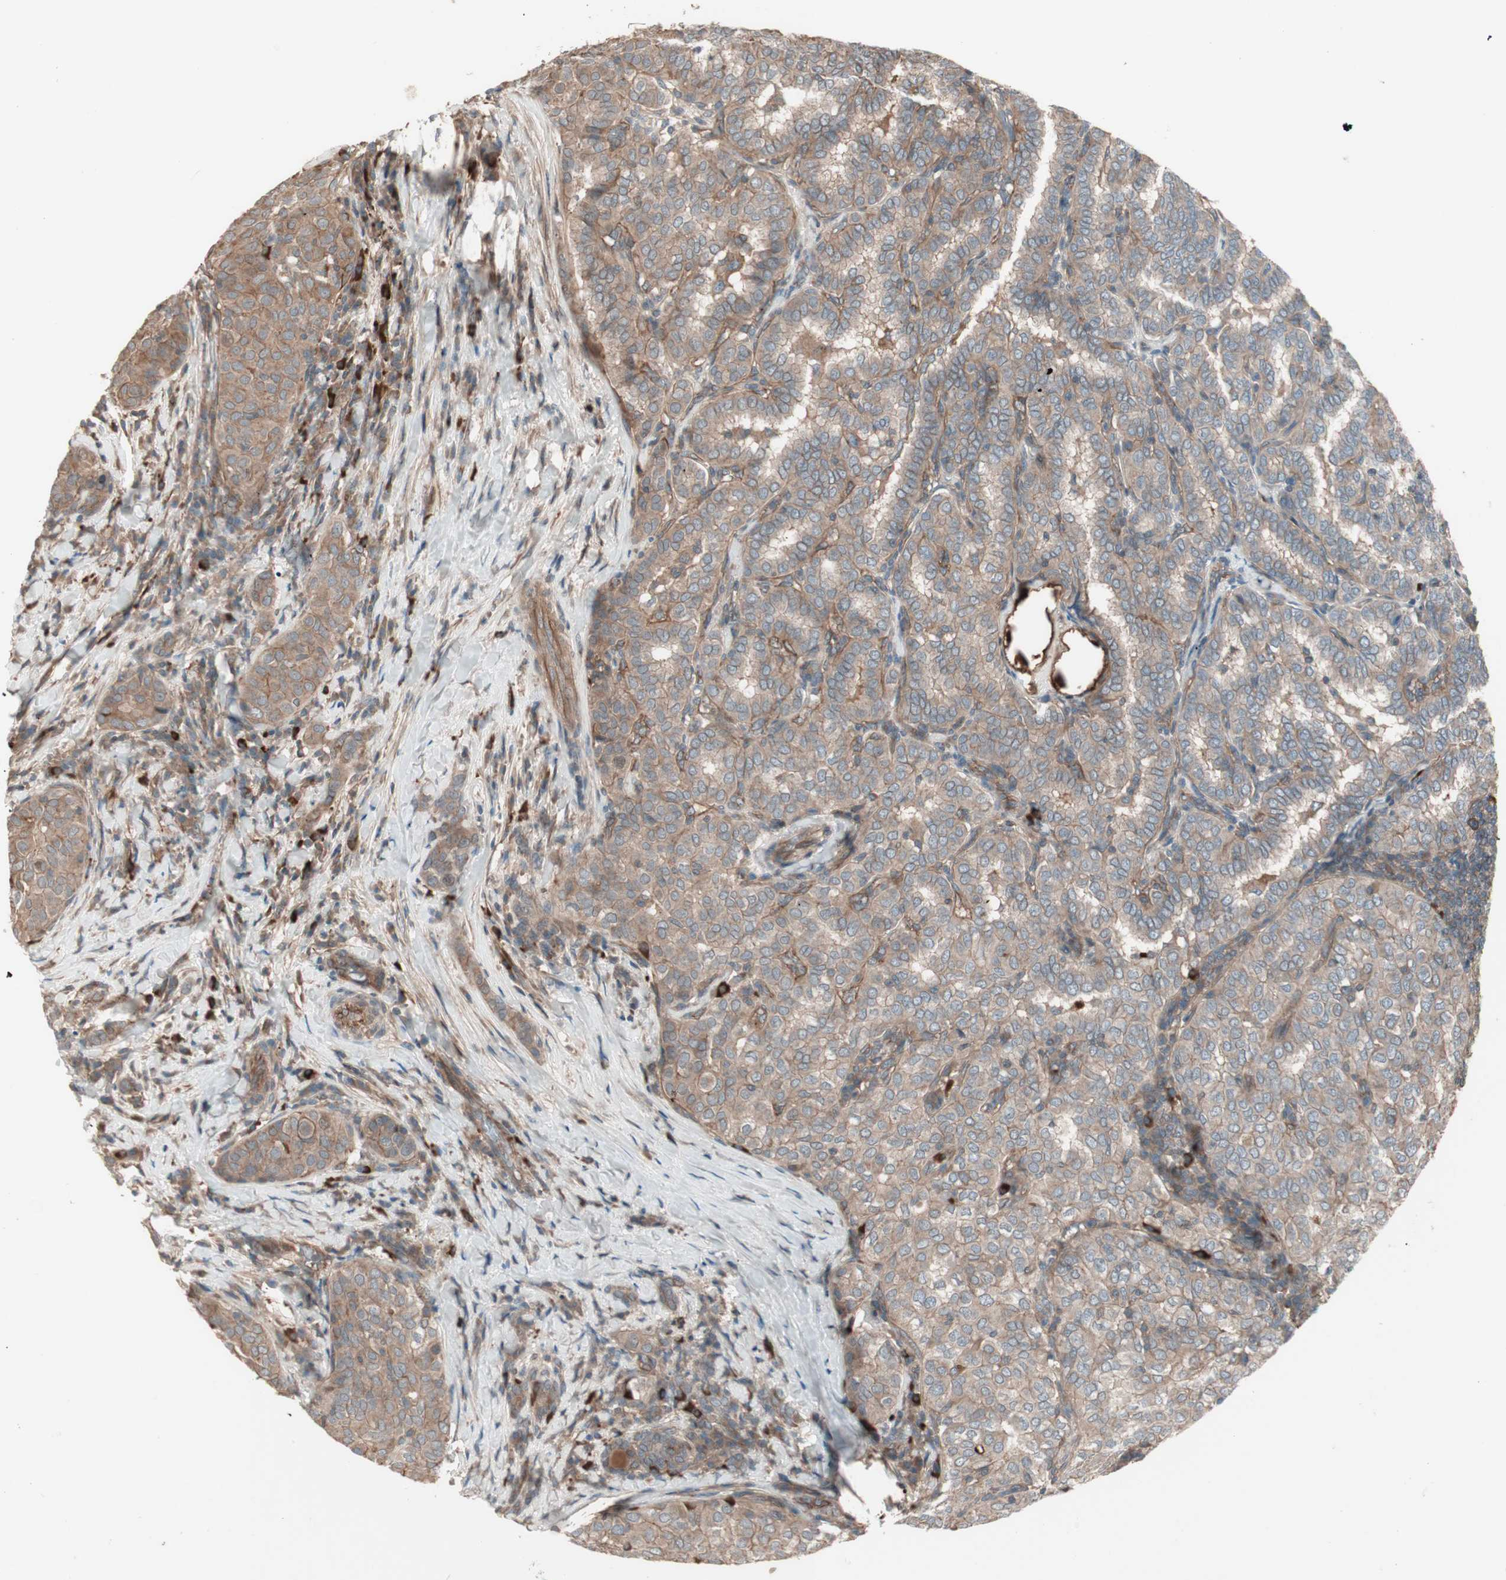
{"staining": {"intensity": "moderate", "quantity": ">75%", "location": "cytoplasmic/membranous"}, "tissue": "thyroid cancer", "cell_type": "Tumor cells", "image_type": "cancer", "snomed": [{"axis": "morphology", "description": "Papillary adenocarcinoma, NOS"}, {"axis": "topography", "description": "Thyroid gland"}], "caption": "Protein staining of thyroid cancer tissue displays moderate cytoplasmic/membranous positivity in about >75% of tumor cells. (Brightfield microscopy of DAB IHC at high magnification).", "gene": "TFPI", "patient": {"sex": "female", "age": 30}}